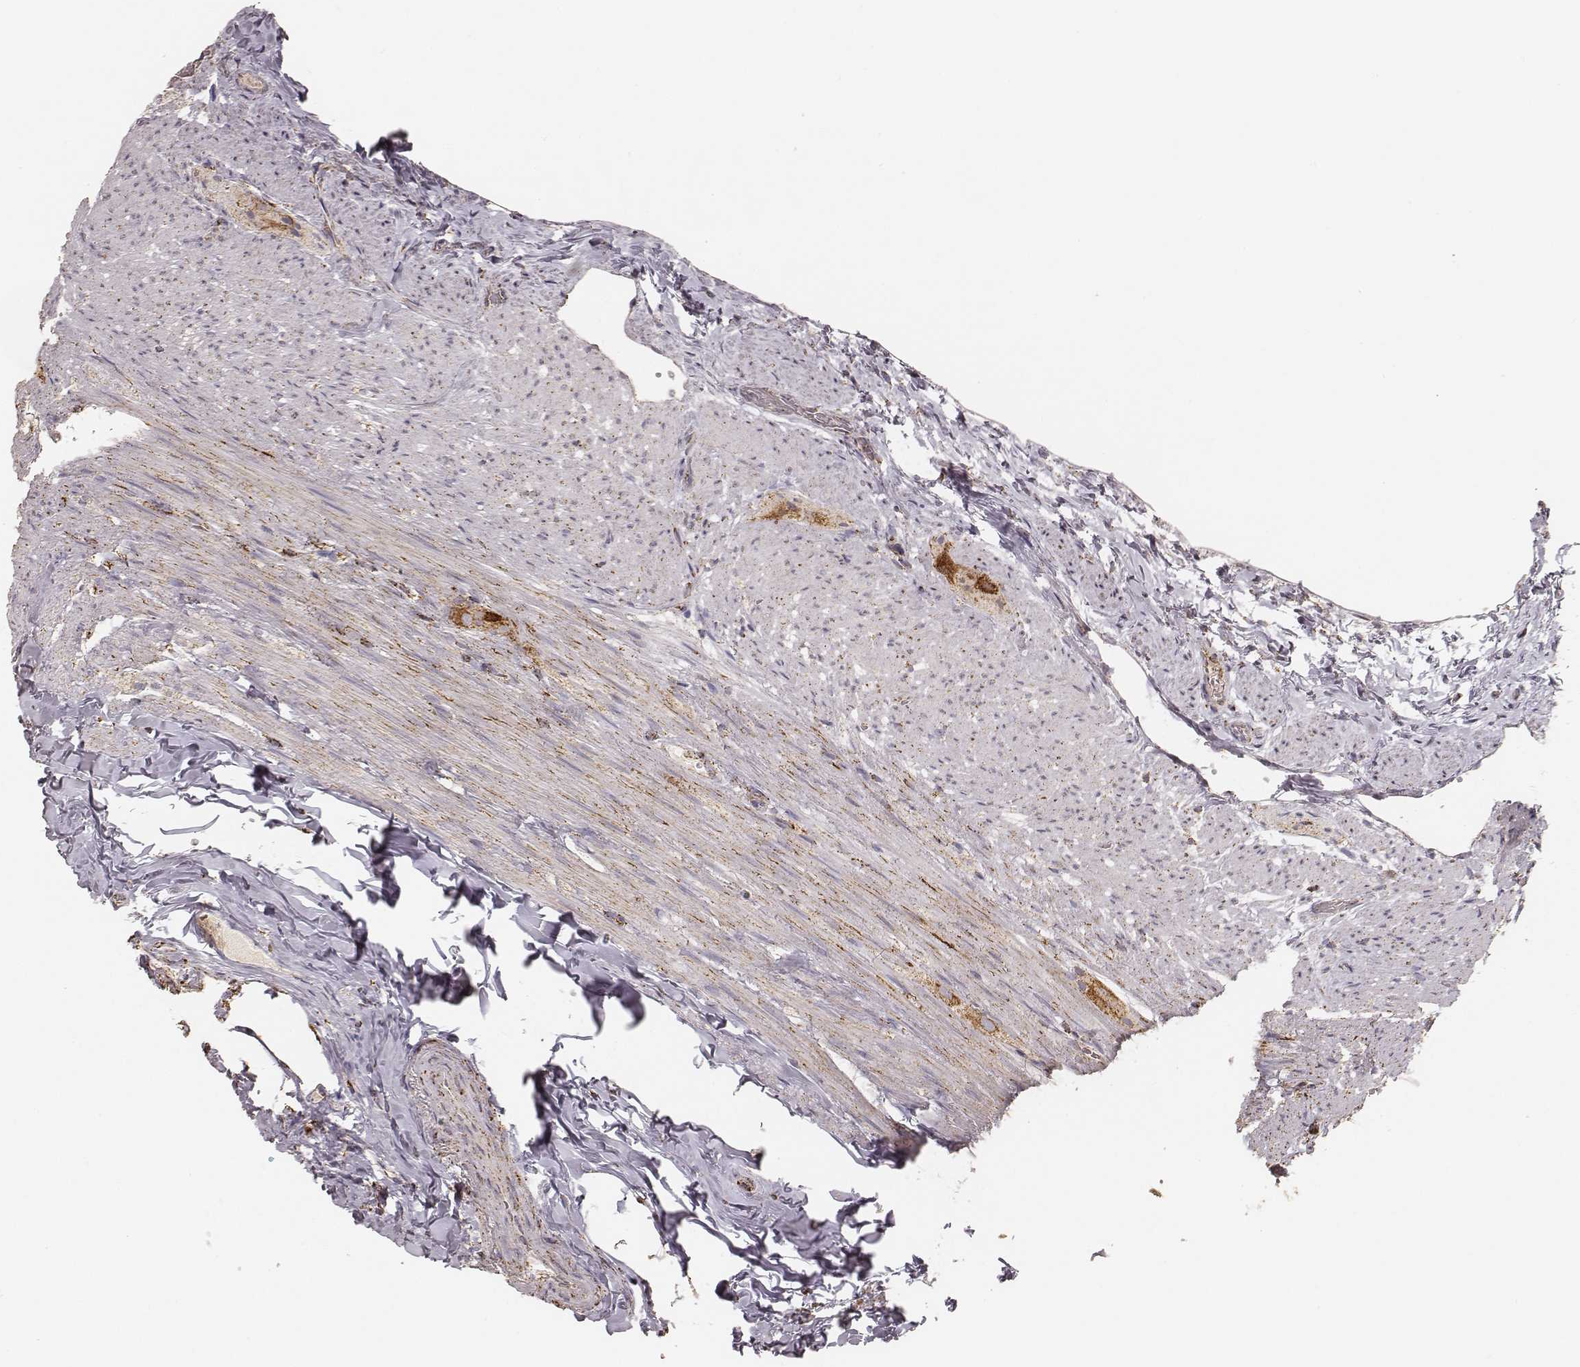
{"staining": {"intensity": "strong", "quantity": ">75%", "location": "cytoplasmic/membranous"}, "tissue": "appendix", "cell_type": "Glandular cells", "image_type": "normal", "snomed": [{"axis": "morphology", "description": "Normal tissue, NOS"}, {"axis": "topography", "description": "Appendix"}], "caption": "Immunohistochemistry (IHC) micrograph of benign appendix: appendix stained using immunohistochemistry reveals high levels of strong protein expression localized specifically in the cytoplasmic/membranous of glandular cells, appearing as a cytoplasmic/membranous brown color.", "gene": "CS", "patient": {"sex": "male", "age": 47}}